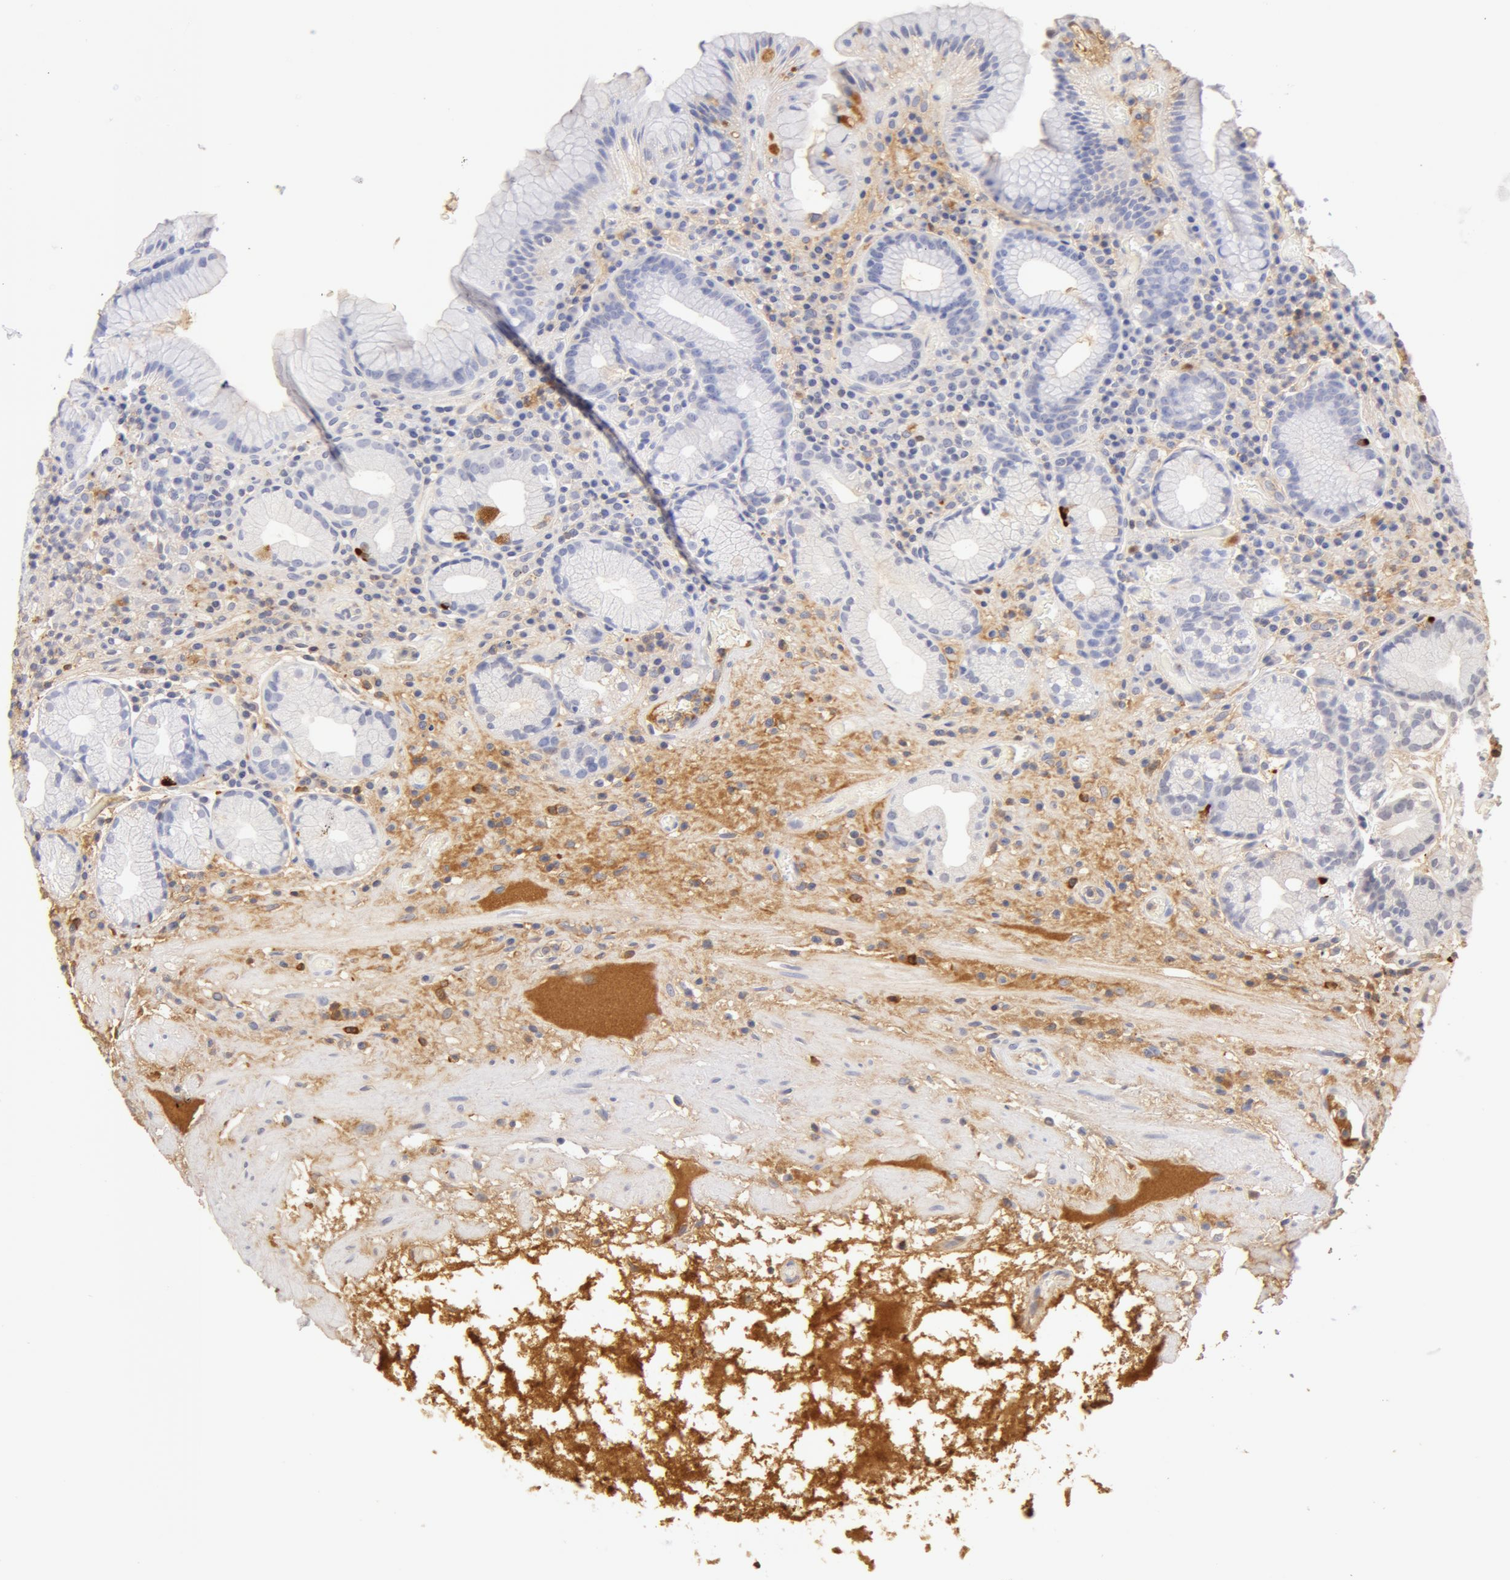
{"staining": {"intensity": "moderate", "quantity": "<25%", "location": "cytoplasmic/membranous"}, "tissue": "stomach", "cell_type": "Glandular cells", "image_type": "normal", "snomed": [{"axis": "morphology", "description": "Normal tissue, NOS"}, {"axis": "topography", "description": "Stomach, lower"}, {"axis": "topography", "description": "Duodenum"}], "caption": "Protein expression analysis of normal human stomach reveals moderate cytoplasmic/membranous staining in about <25% of glandular cells. (DAB IHC with brightfield microscopy, high magnification).", "gene": "GC", "patient": {"sex": "male", "age": 84}}